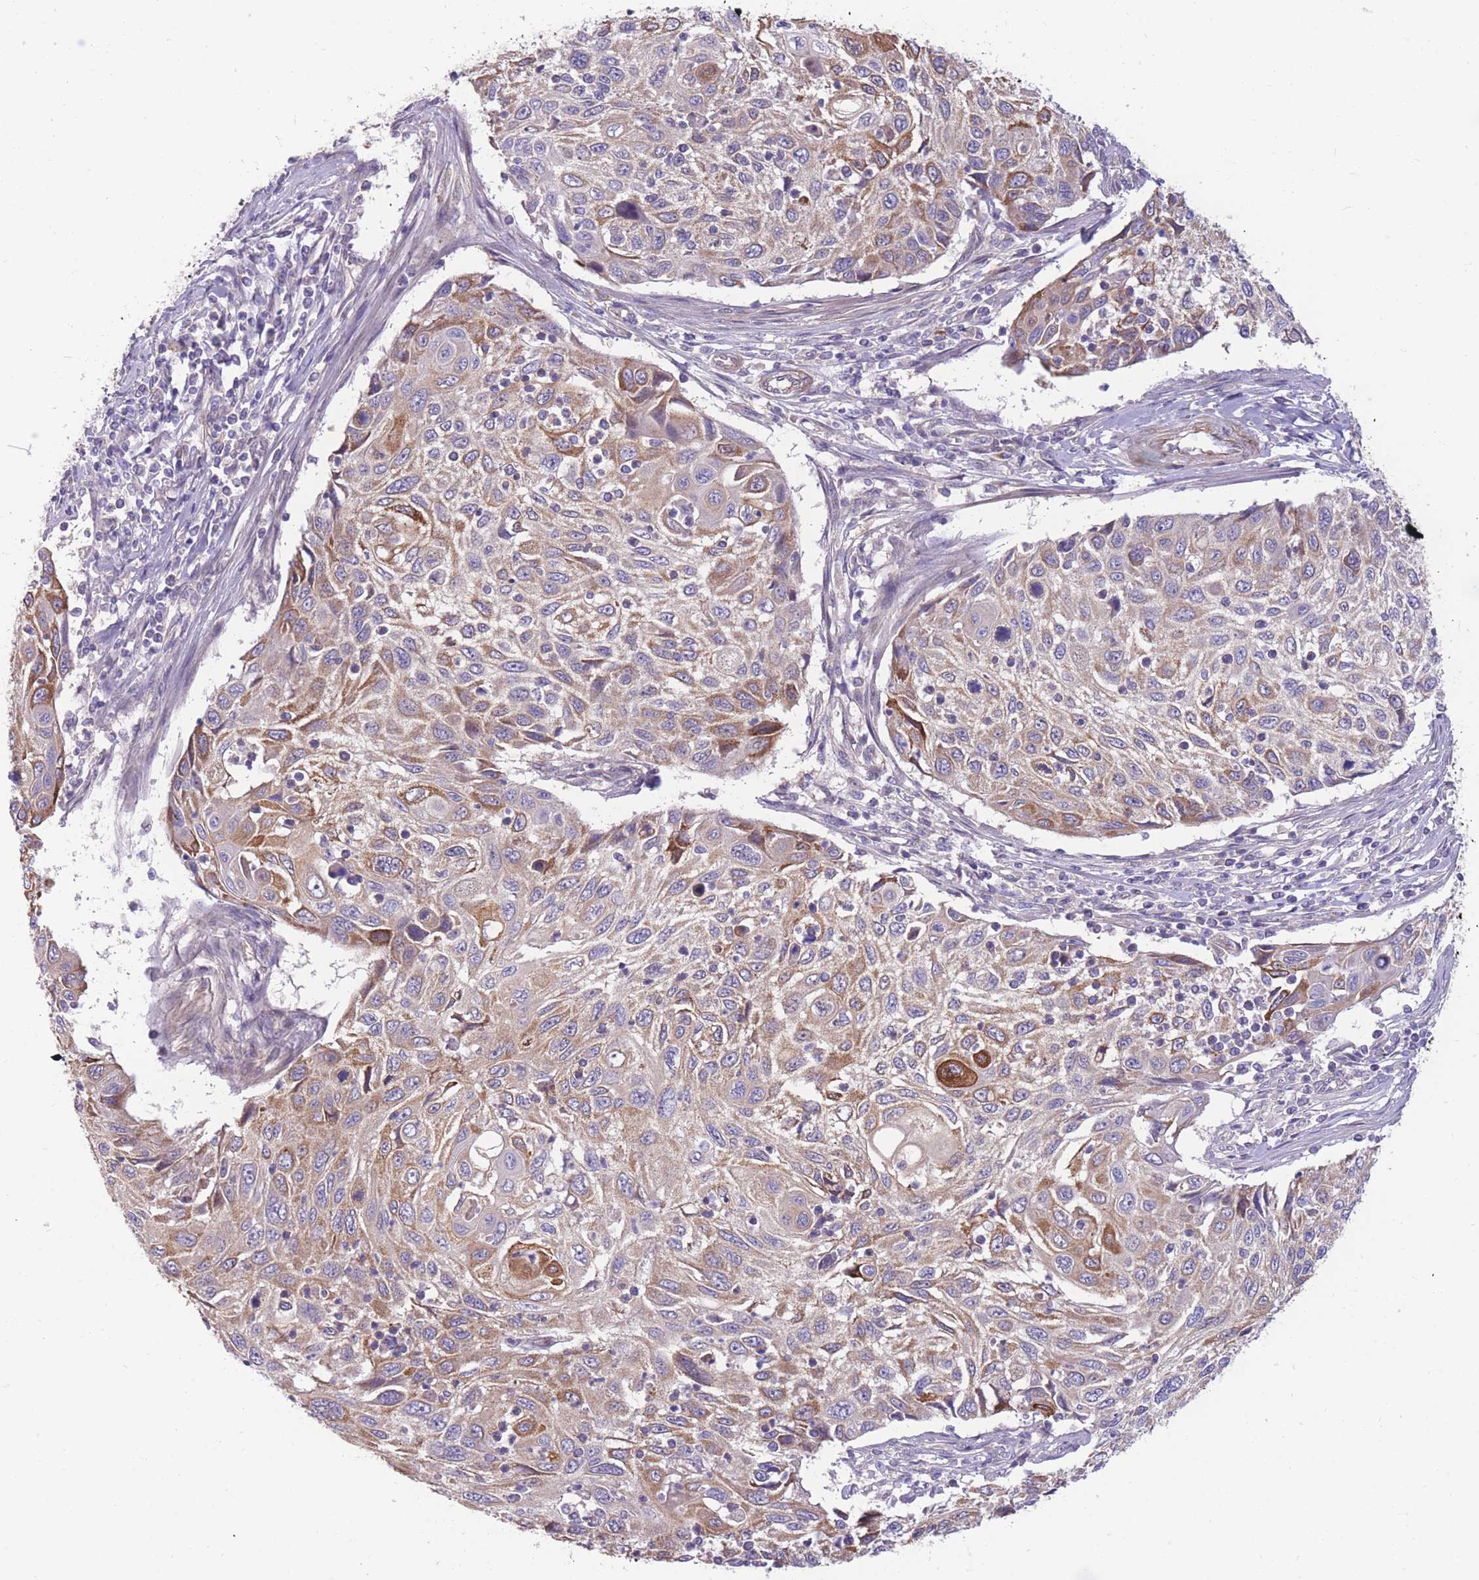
{"staining": {"intensity": "strong", "quantity": "<25%", "location": "cytoplasmic/membranous"}, "tissue": "cervical cancer", "cell_type": "Tumor cells", "image_type": "cancer", "snomed": [{"axis": "morphology", "description": "Squamous cell carcinoma, NOS"}, {"axis": "topography", "description": "Cervix"}], "caption": "A photomicrograph of cervical cancer (squamous cell carcinoma) stained for a protein reveals strong cytoplasmic/membranous brown staining in tumor cells. (DAB (3,3'-diaminobenzidine) IHC with brightfield microscopy, high magnification).", "gene": "RGS11", "patient": {"sex": "female", "age": 70}}